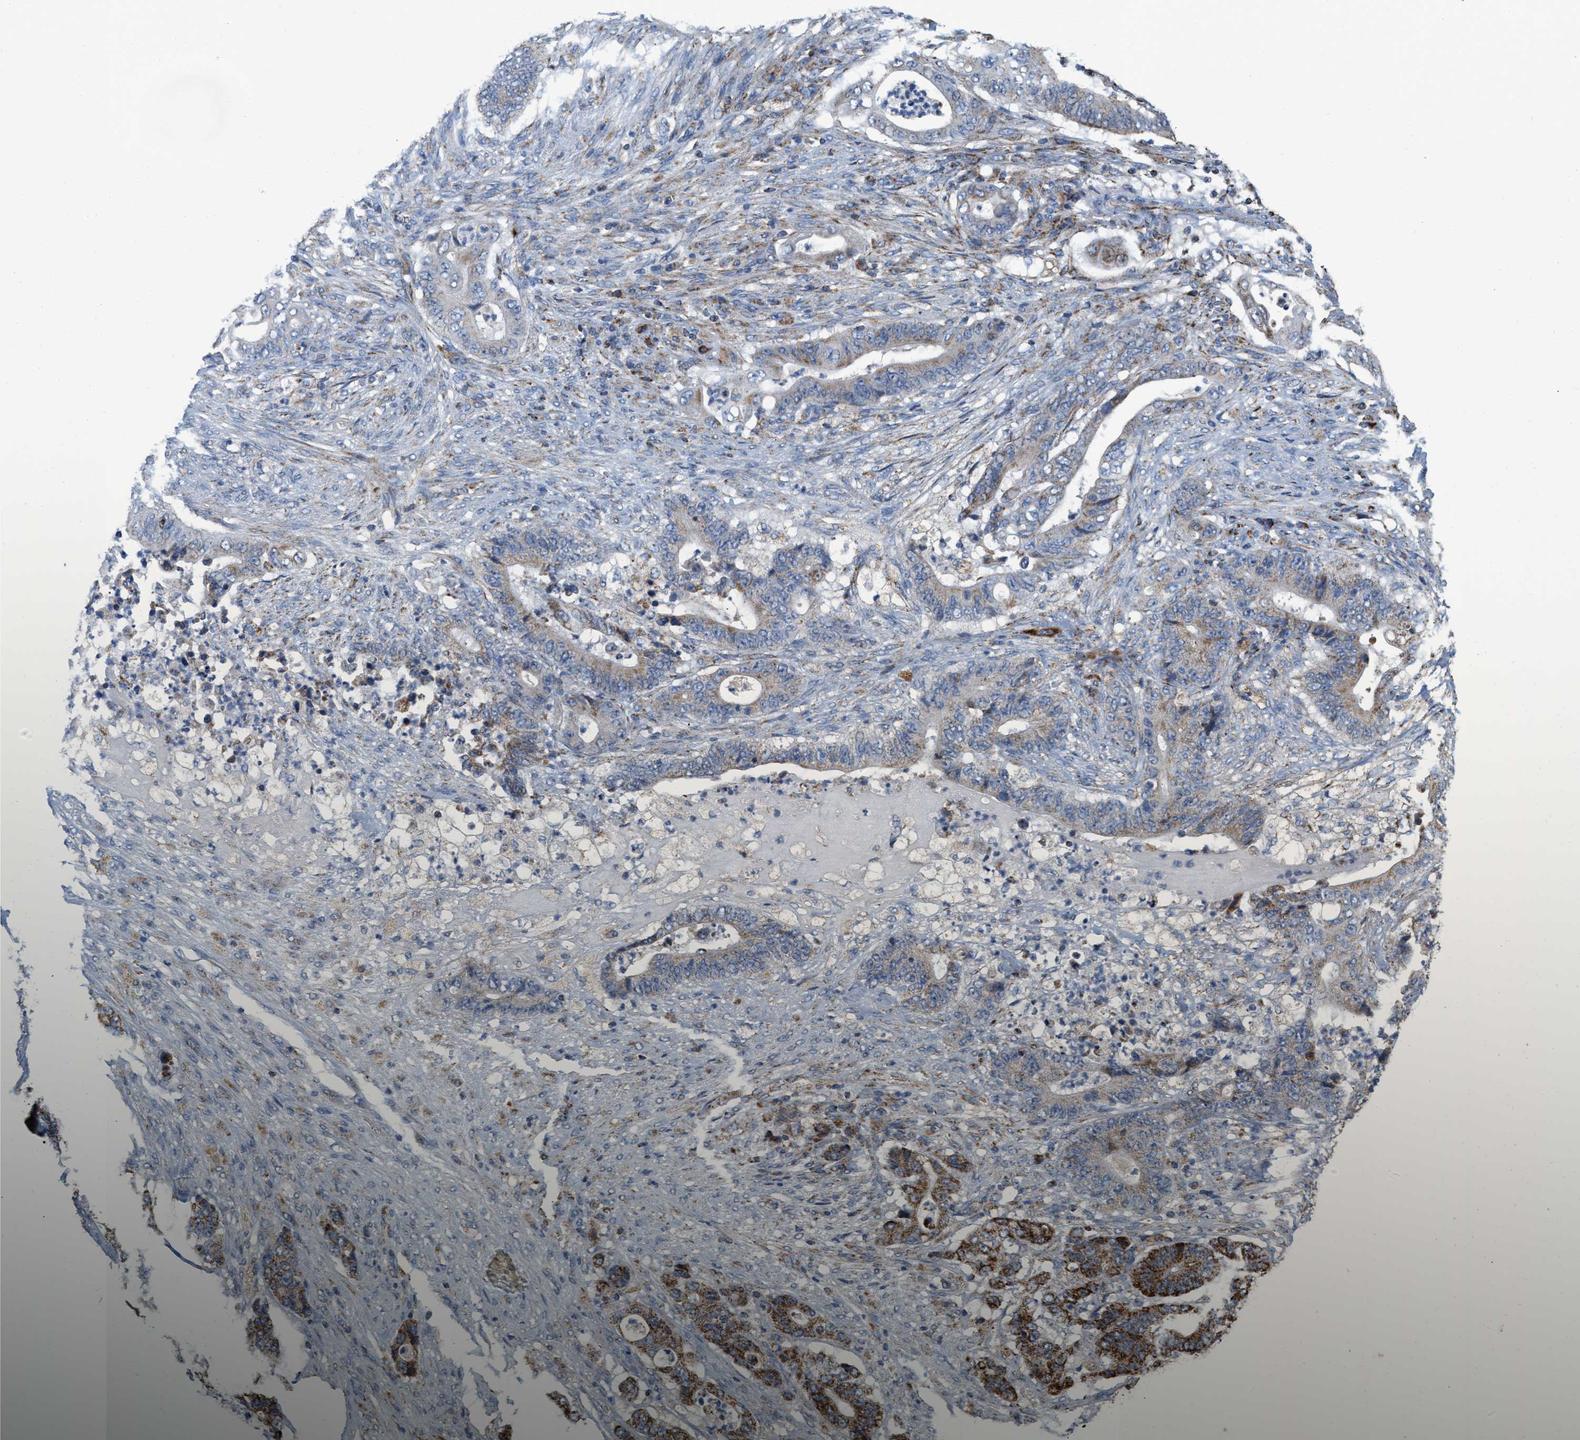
{"staining": {"intensity": "strong", "quantity": "25%-75%", "location": "cytoplasmic/membranous"}, "tissue": "stomach cancer", "cell_type": "Tumor cells", "image_type": "cancer", "snomed": [{"axis": "morphology", "description": "Adenocarcinoma, NOS"}, {"axis": "topography", "description": "Stomach"}], "caption": "Protein expression analysis of stomach adenocarcinoma exhibits strong cytoplasmic/membranous expression in approximately 25%-75% of tumor cells.", "gene": "CBLB", "patient": {"sex": "female", "age": 73}}